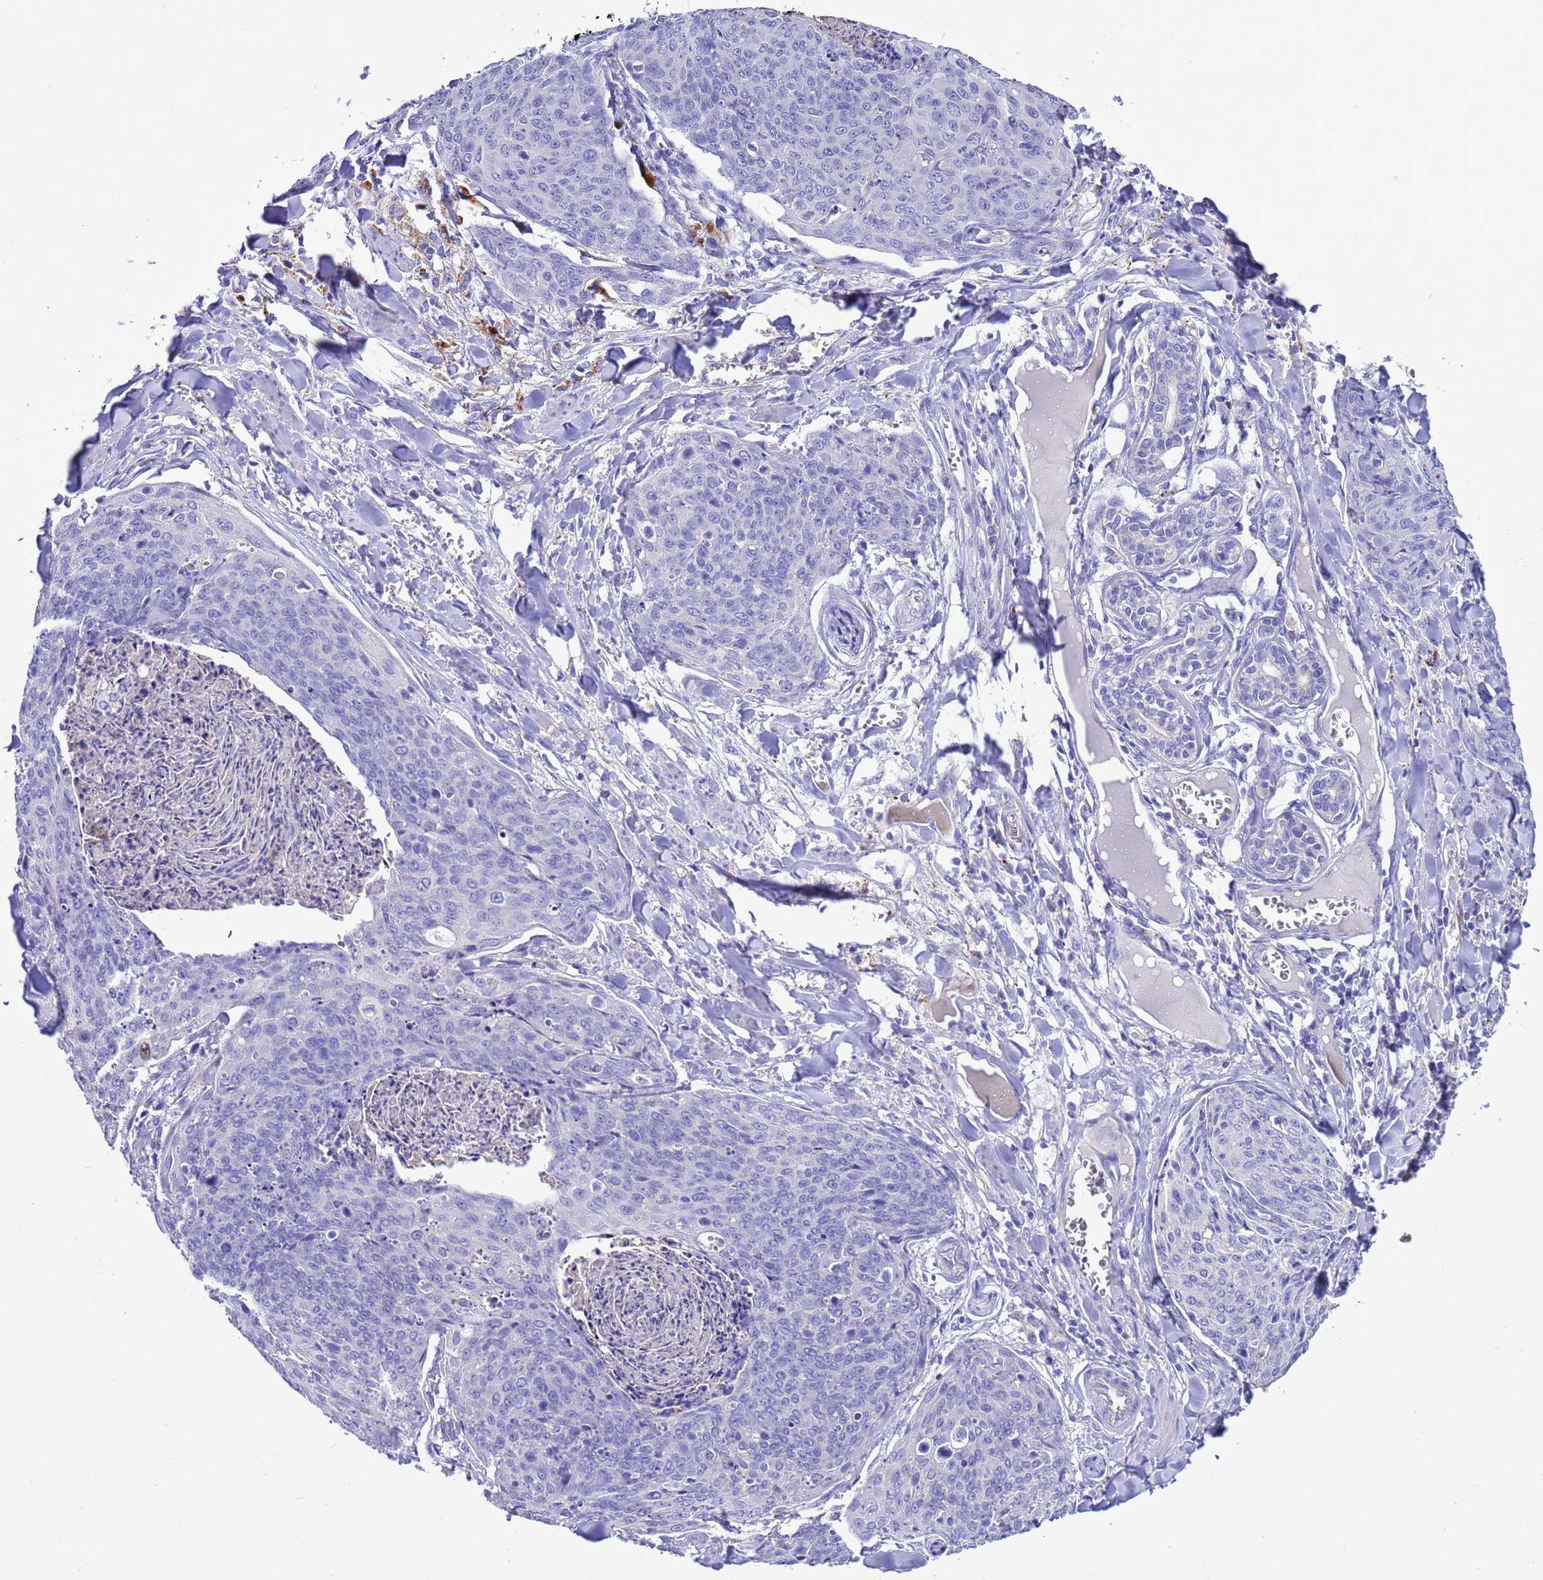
{"staining": {"intensity": "negative", "quantity": "none", "location": "none"}, "tissue": "skin cancer", "cell_type": "Tumor cells", "image_type": "cancer", "snomed": [{"axis": "morphology", "description": "Squamous cell carcinoma, NOS"}, {"axis": "topography", "description": "Skin"}, {"axis": "topography", "description": "Vulva"}], "caption": "Immunohistochemical staining of skin cancer (squamous cell carcinoma) exhibits no significant staining in tumor cells.", "gene": "KICS2", "patient": {"sex": "female", "age": 85}}